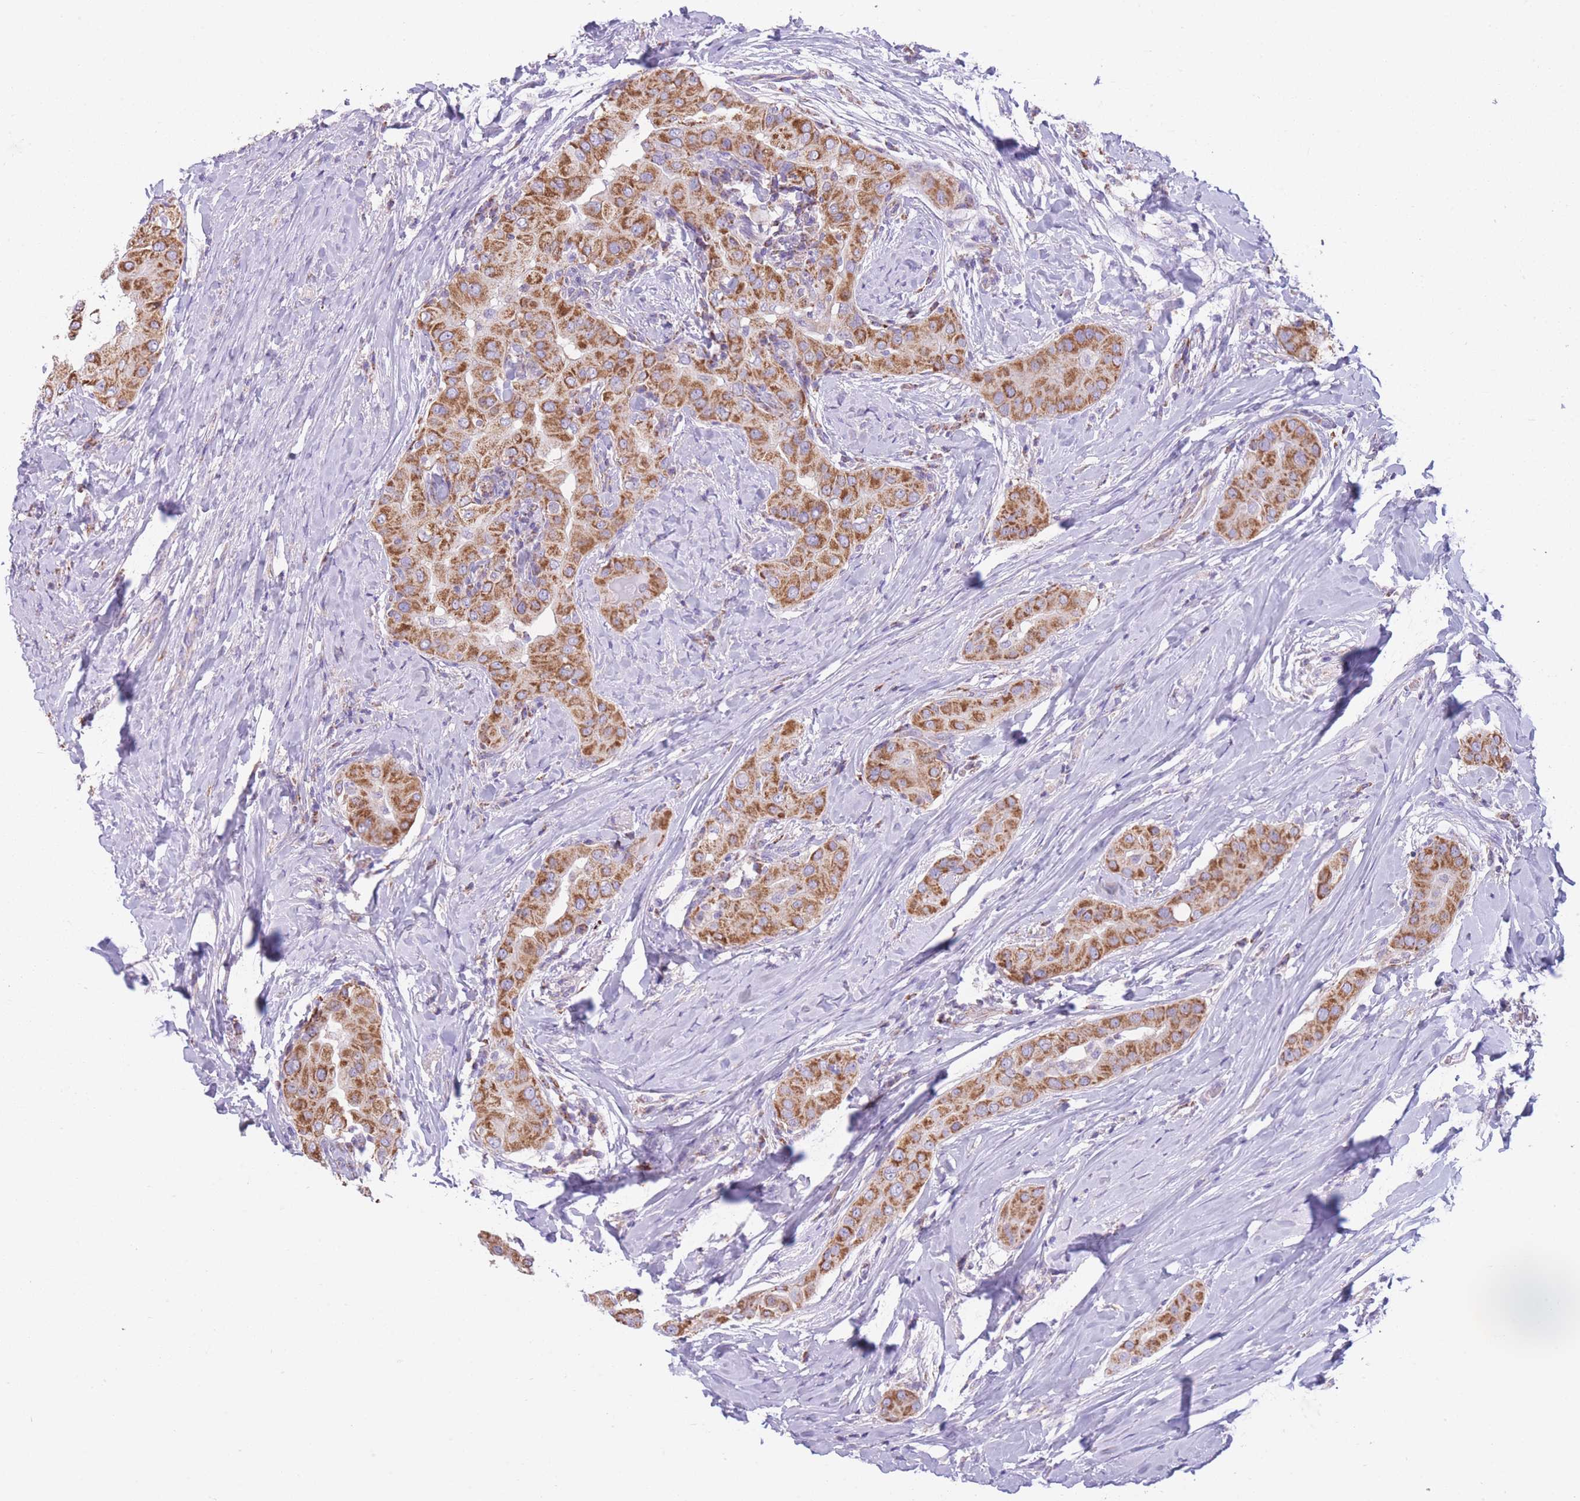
{"staining": {"intensity": "strong", "quantity": ">75%", "location": "cytoplasmic/membranous"}, "tissue": "thyroid cancer", "cell_type": "Tumor cells", "image_type": "cancer", "snomed": [{"axis": "morphology", "description": "Papillary adenocarcinoma, NOS"}, {"axis": "topography", "description": "Thyroid gland"}], "caption": "Immunohistochemical staining of papillary adenocarcinoma (thyroid) reveals strong cytoplasmic/membranous protein positivity in about >75% of tumor cells. (DAB (3,3'-diaminobenzidine) = brown stain, brightfield microscopy at high magnification).", "gene": "PDHA1", "patient": {"sex": "male", "age": 33}}